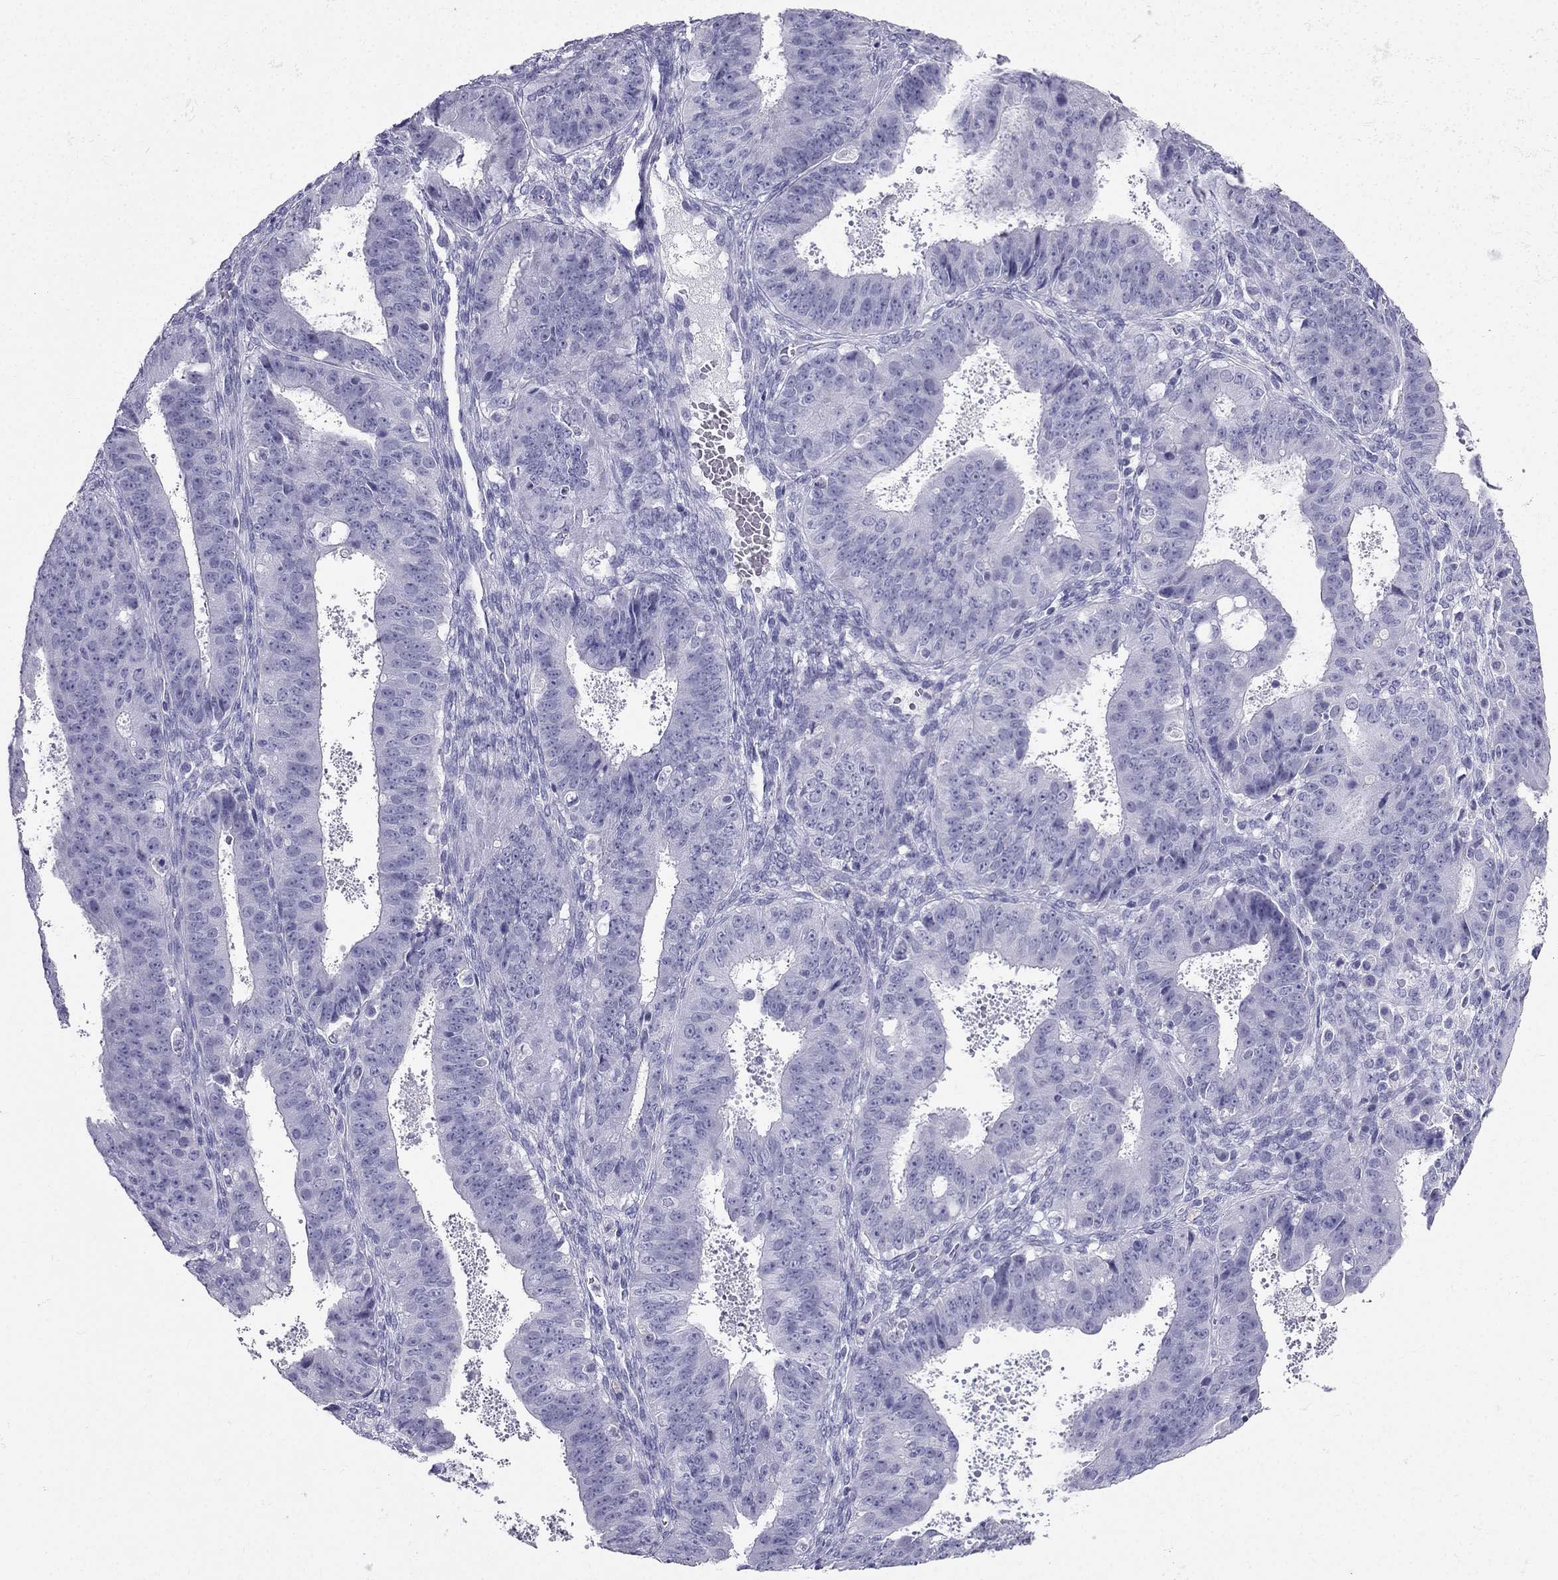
{"staining": {"intensity": "negative", "quantity": "none", "location": "none"}, "tissue": "ovarian cancer", "cell_type": "Tumor cells", "image_type": "cancer", "snomed": [{"axis": "morphology", "description": "Carcinoma, endometroid"}, {"axis": "topography", "description": "Ovary"}], "caption": "An immunohistochemistry (IHC) image of ovarian endometroid carcinoma is shown. There is no staining in tumor cells of ovarian endometroid carcinoma.", "gene": "TFF3", "patient": {"sex": "female", "age": 42}}